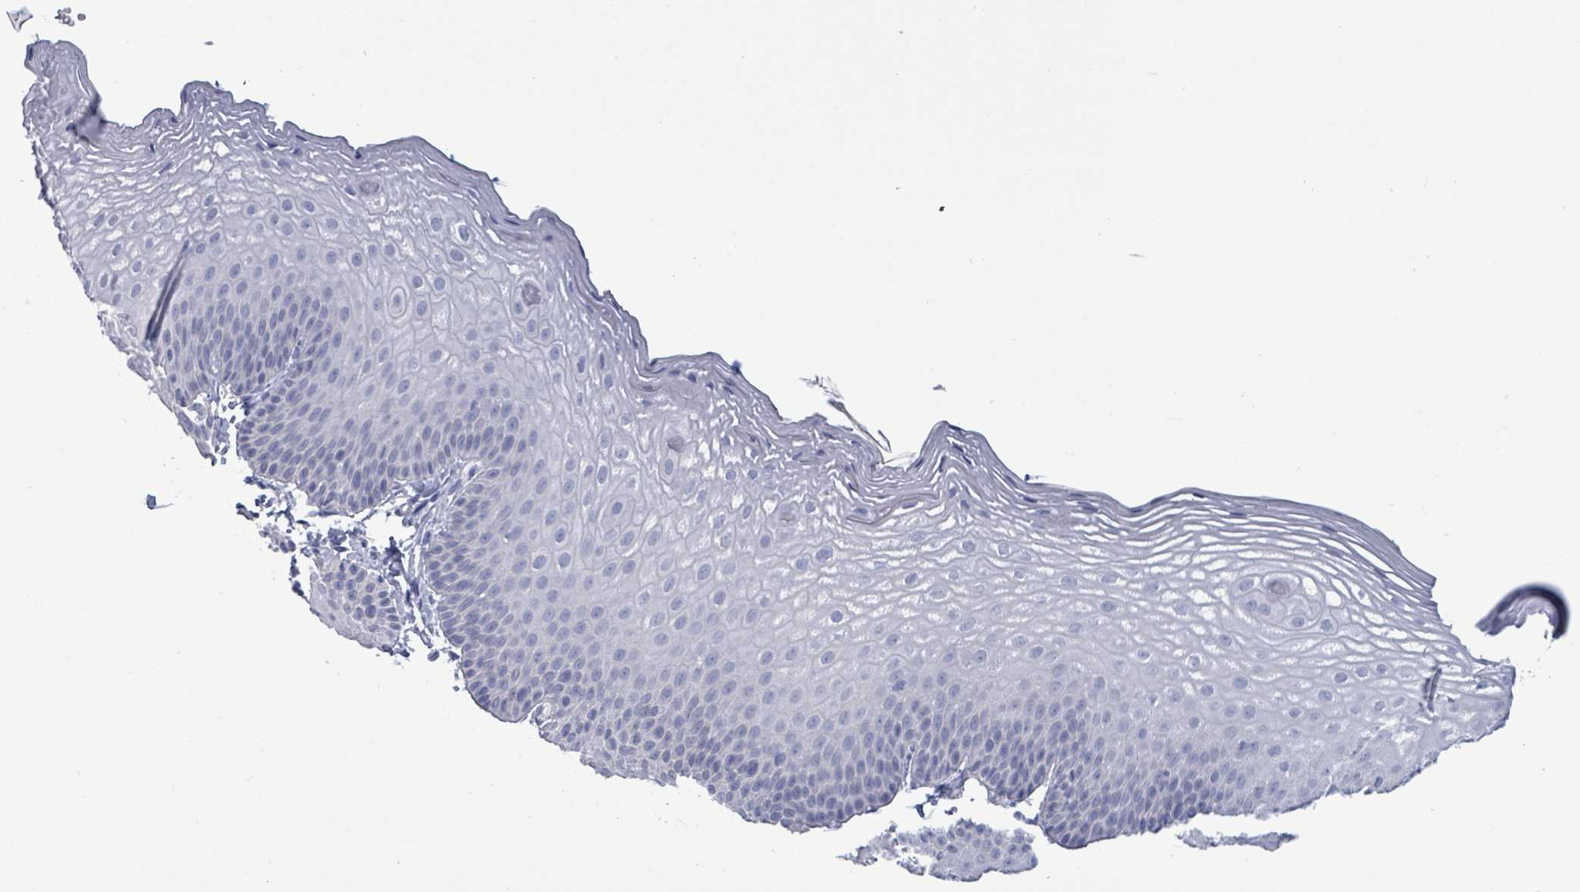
{"staining": {"intensity": "negative", "quantity": "none", "location": "none"}, "tissue": "skin", "cell_type": "Epidermal cells", "image_type": "normal", "snomed": [{"axis": "morphology", "description": "Normal tissue, NOS"}, {"axis": "morphology", "description": "Hemorrhoids"}, {"axis": "morphology", "description": "Inflammation, NOS"}, {"axis": "topography", "description": "Anal"}], "caption": "Immunohistochemistry photomicrograph of normal human skin stained for a protein (brown), which shows no positivity in epidermal cells. (DAB (3,3'-diaminobenzidine) immunohistochemistry (IHC) visualized using brightfield microscopy, high magnification).", "gene": "NKX2", "patient": {"sex": "male", "age": 60}}